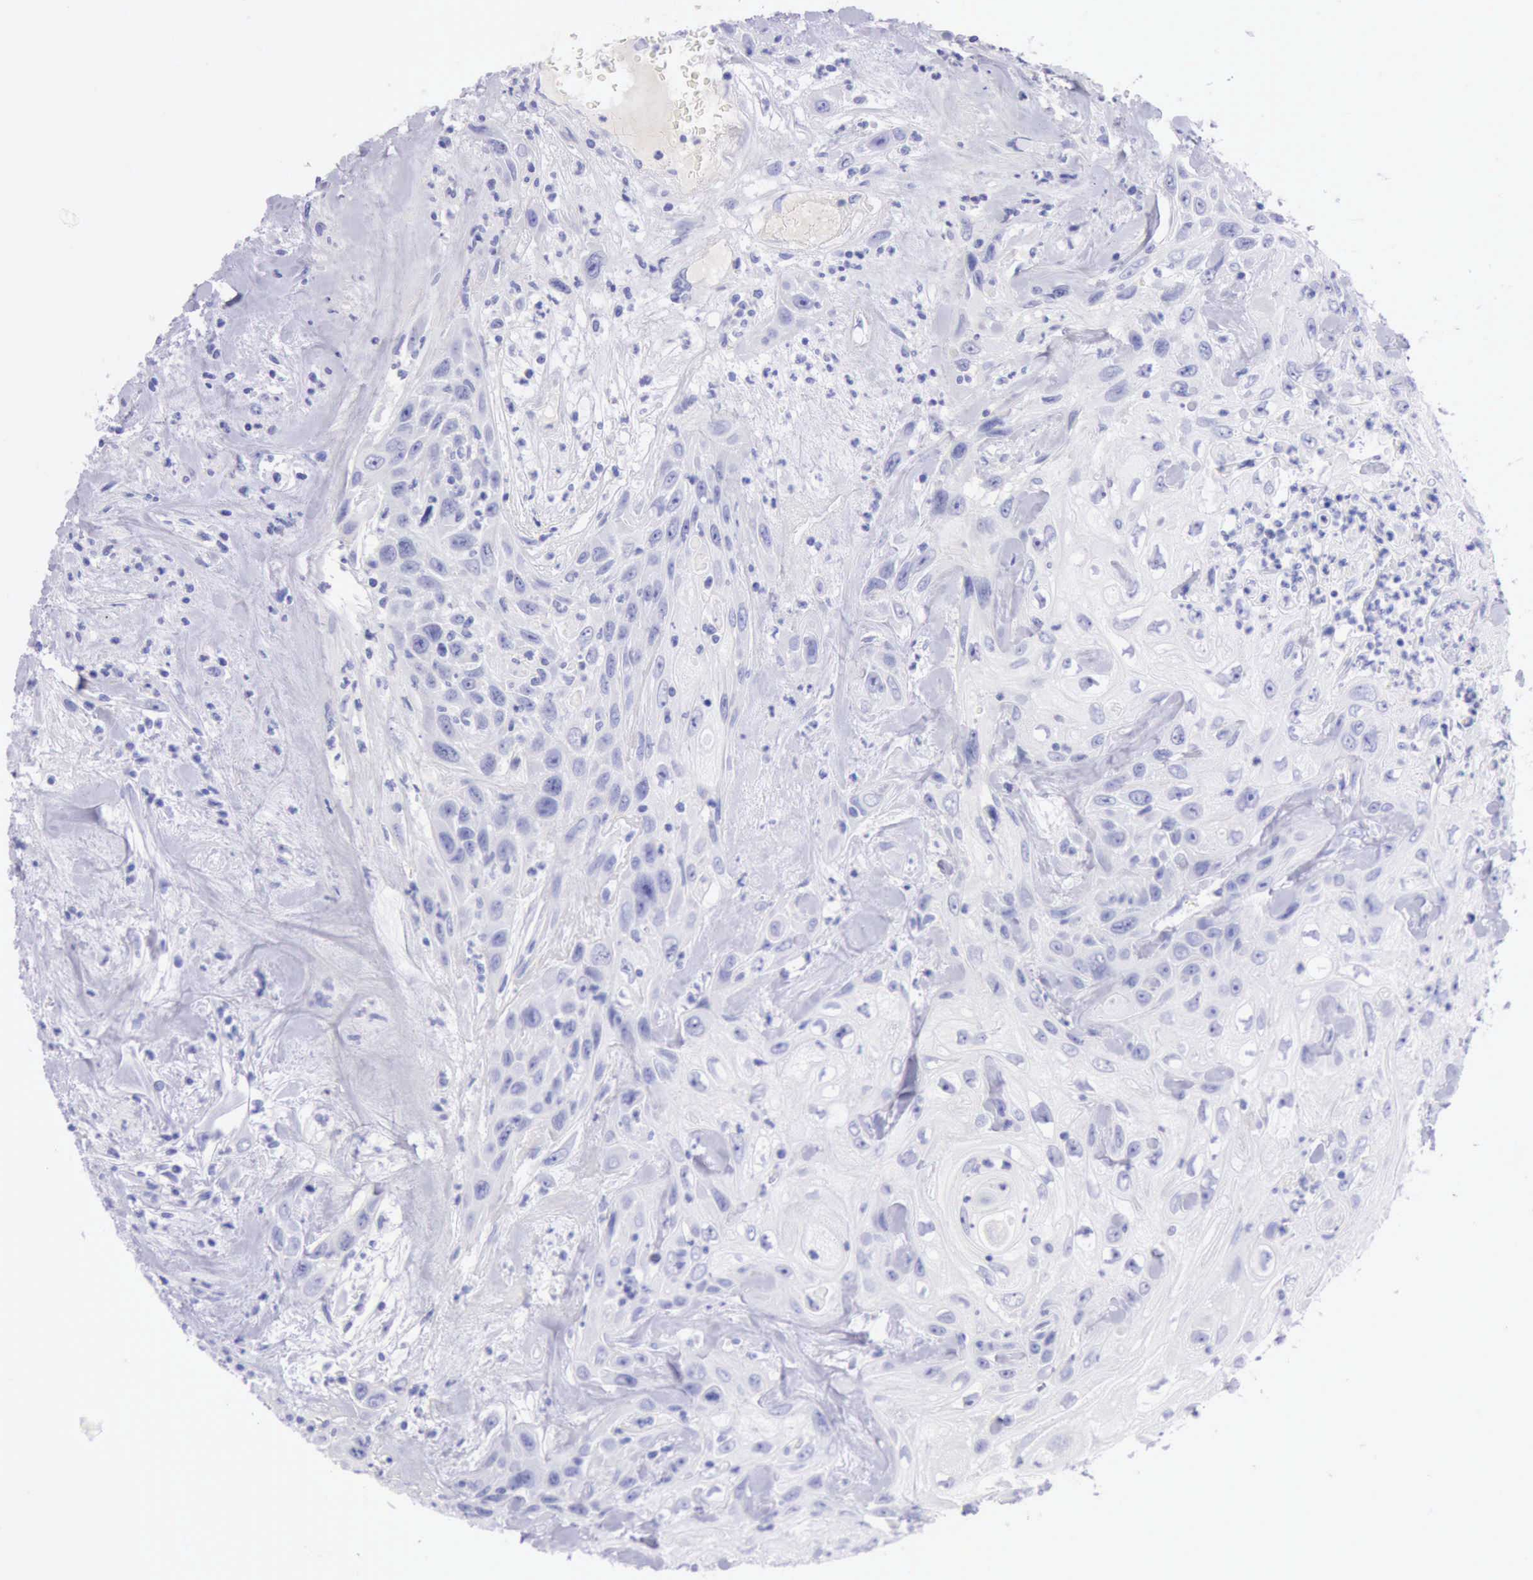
{"staining": {"intensity": "negative", "quantity": "none", "location": "none"}, "tissue": "urothelial cancer", "cell_type": "Tumor cells", "image_type": "cancer", "snomed": [{"axis": "morphology", "description": "Urothelial carcinoma, High grade"}, {"axis": "topography", "description": "Urinary bladder"}], "caption": "Tumor cells show no significant positivity in urothelial cancer.", "gene": "KRT8", "patient": {"sex": "female", "age": 84}}